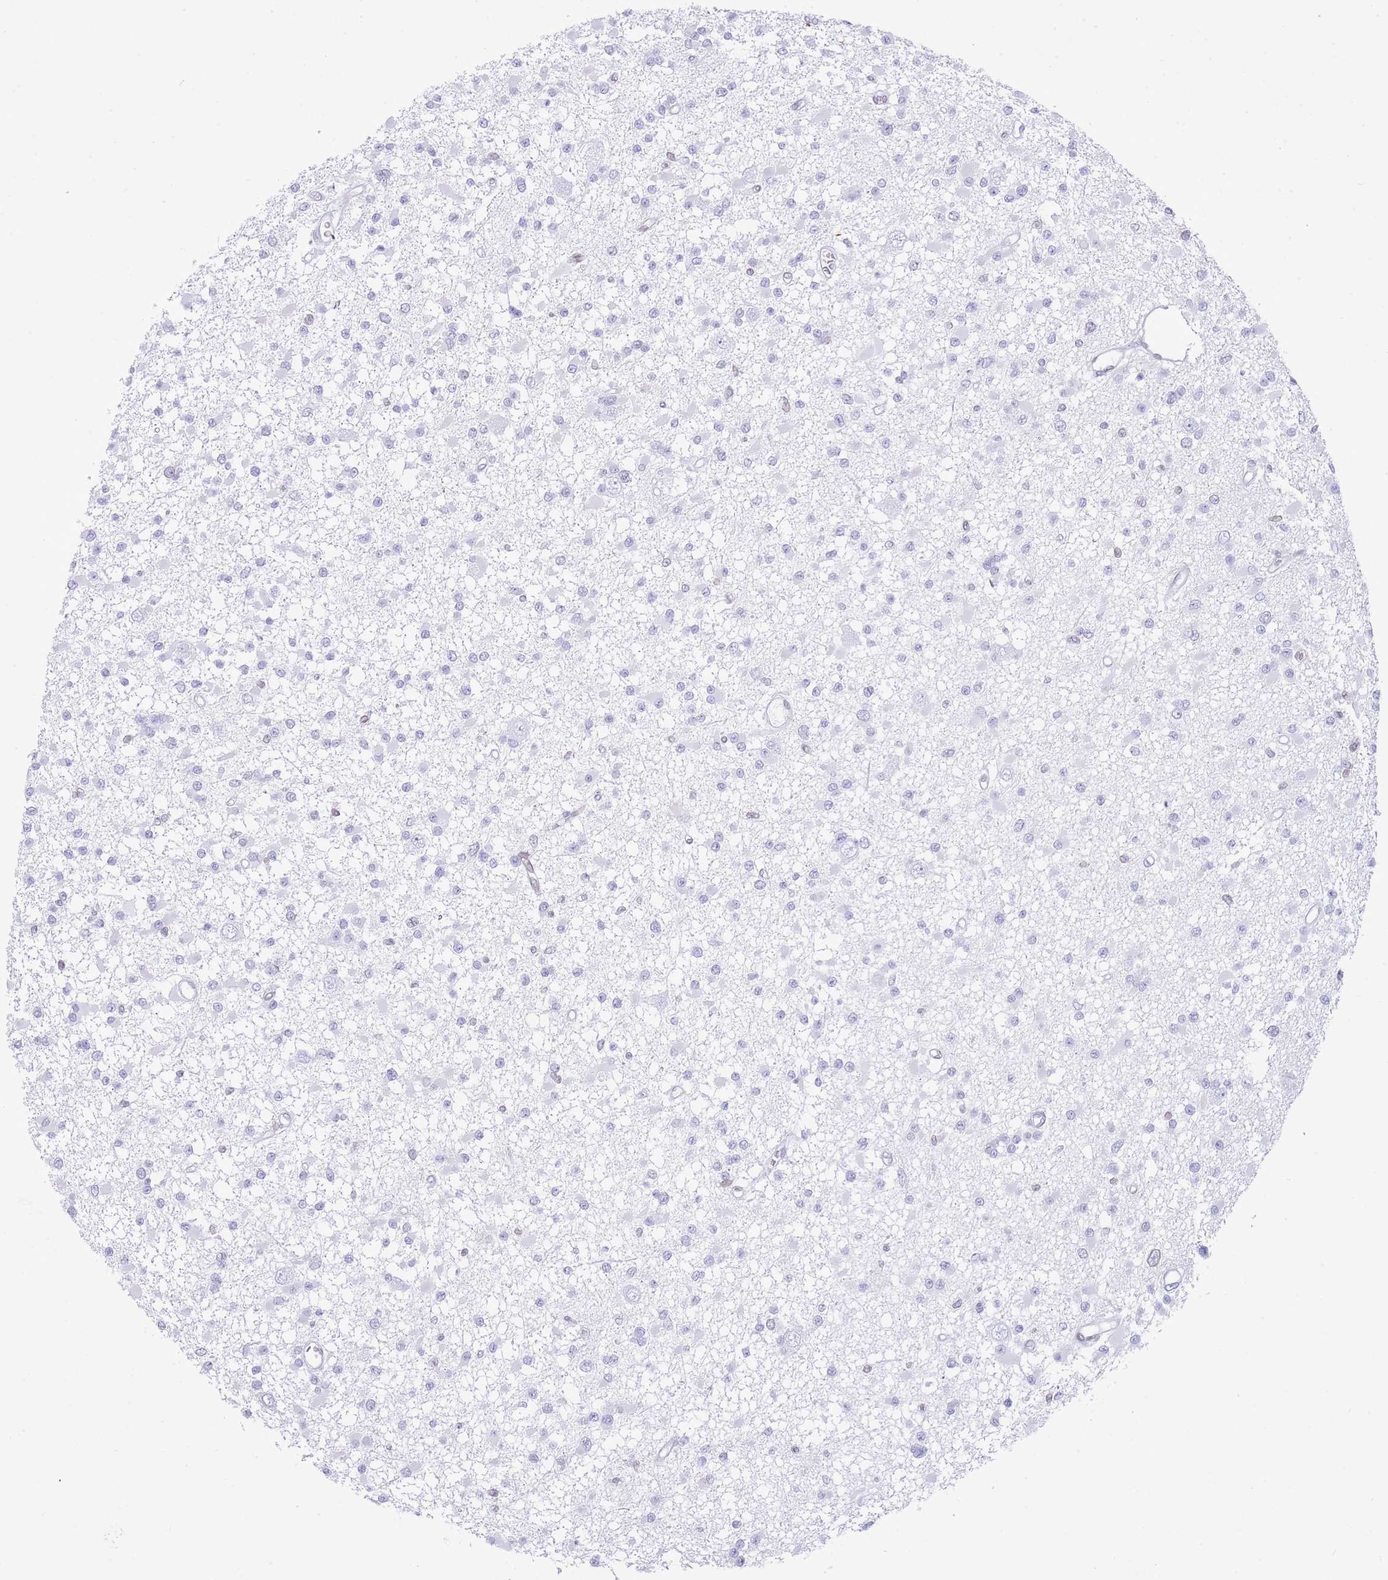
{"staining": {"intensity": "negative", "quantity": "none", "location": "none"}, "tissue": "glioma", "cell_type": "Tumor cells", "image_type": "cancer", "snomed": [{"axis": "morphology", "description": "Glioma, malignant, Low grade"}, {"axis": "topography", "description": "Brain"}], "caption": "Immunohistochemistry histopathology image of neoplastic tissue: human glioma stained with DAB (3,3'-diaminobenzidine) exhibits no significant protein staining in tumor cells.", "gene": "LBR", "patient": {"sex": "female", "age": 22}}